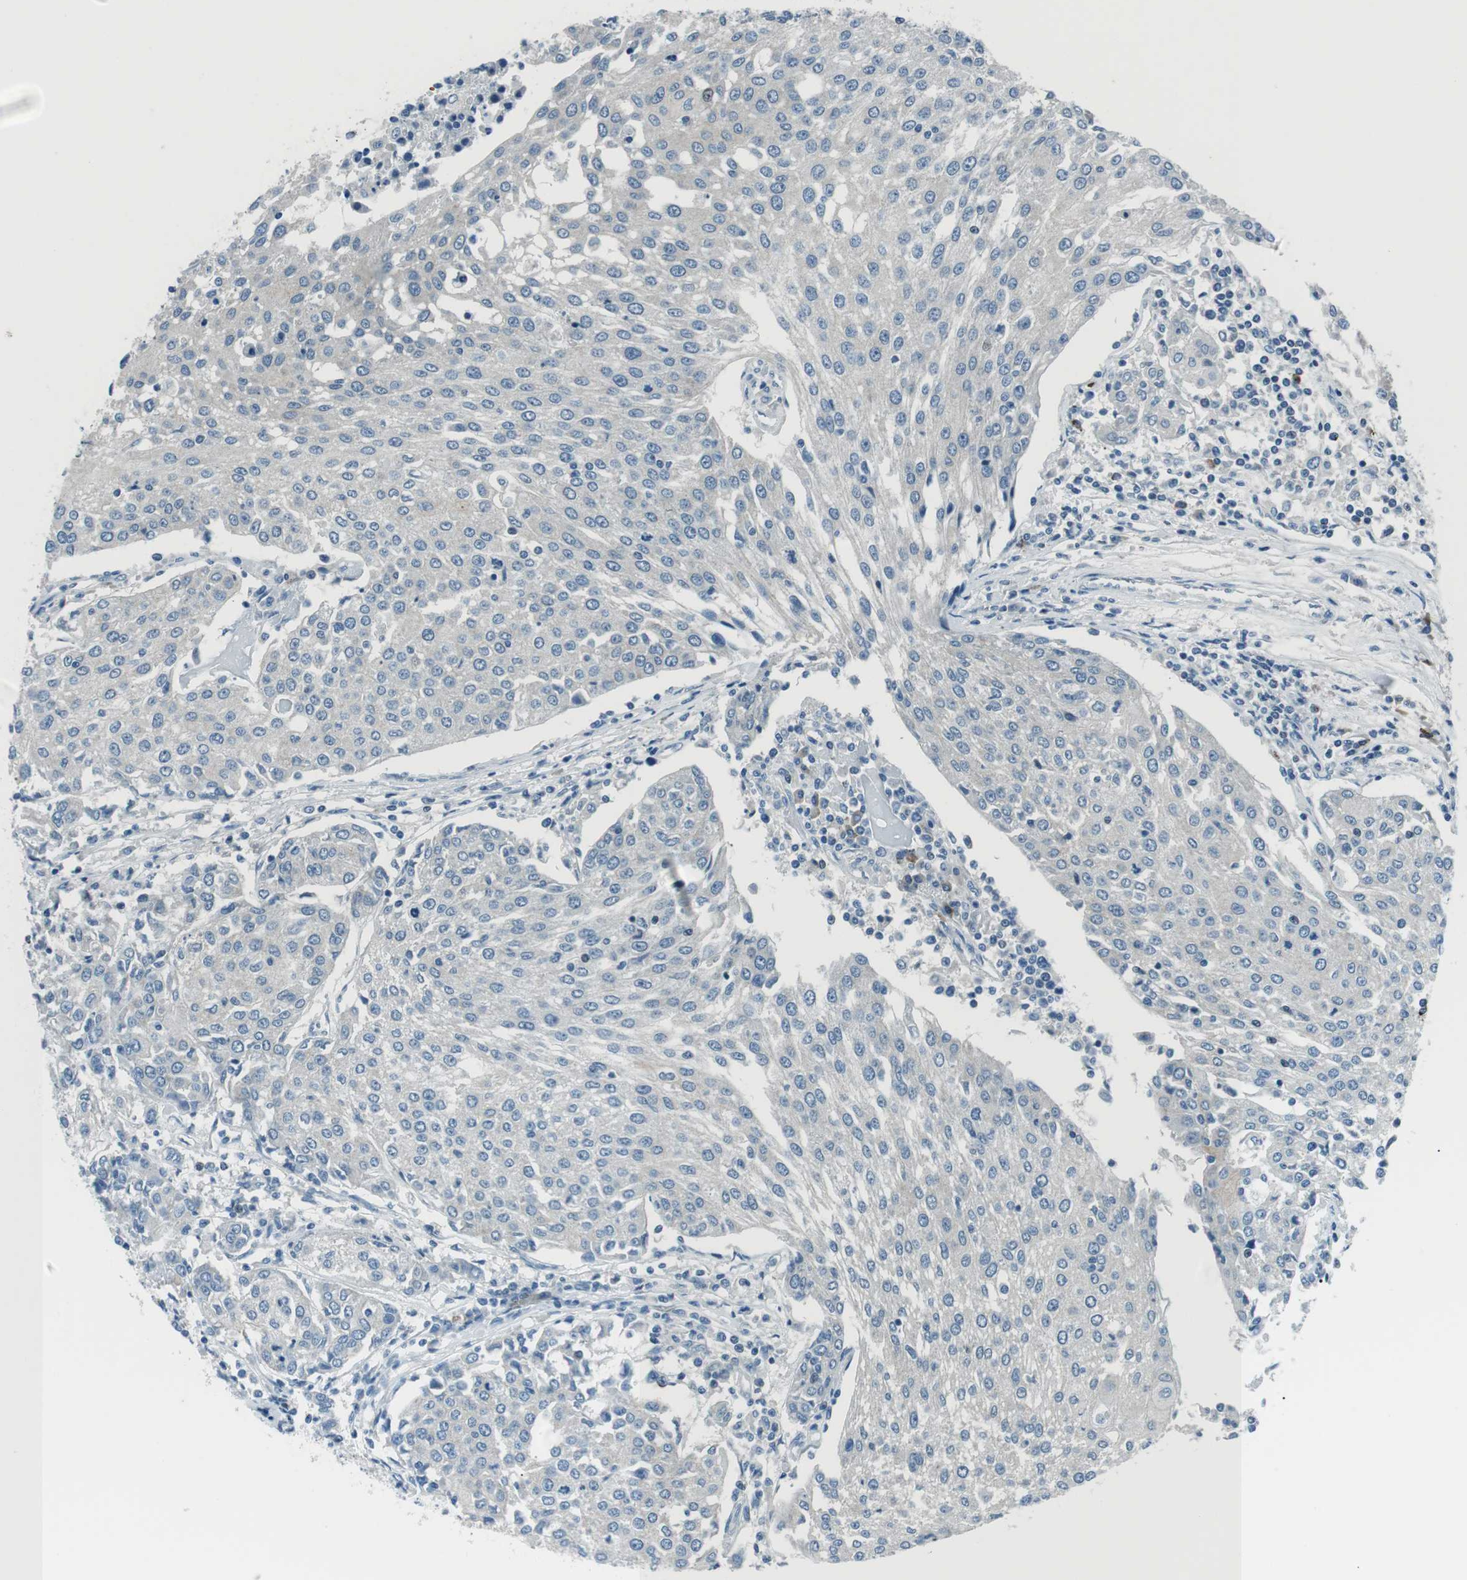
{"staining": {"intensity": "negative", "quantity": "none", "location": "none"}, "tissue": "urothelial cancer", "cell_type": "Tumor cells", "image_type": "cancer", "snomed": [{"axis": "morphology", "description": "Urothelial carcinoma, High grade"}, {"axis": "topography", "description": "Urinary bladder"}], "caption": "The histopathology image reveals no staining of tumor cells in urothelial cancer. Brightfield microscopy of immunohistochemistry (IHC) stained with DAB (3,3'-diaminobenzidine) (brown) and hematoxylin (blue), captured at high magnification.", "gene": "ST6GAL1", "patient": {"sex": "female", "age": 85}}